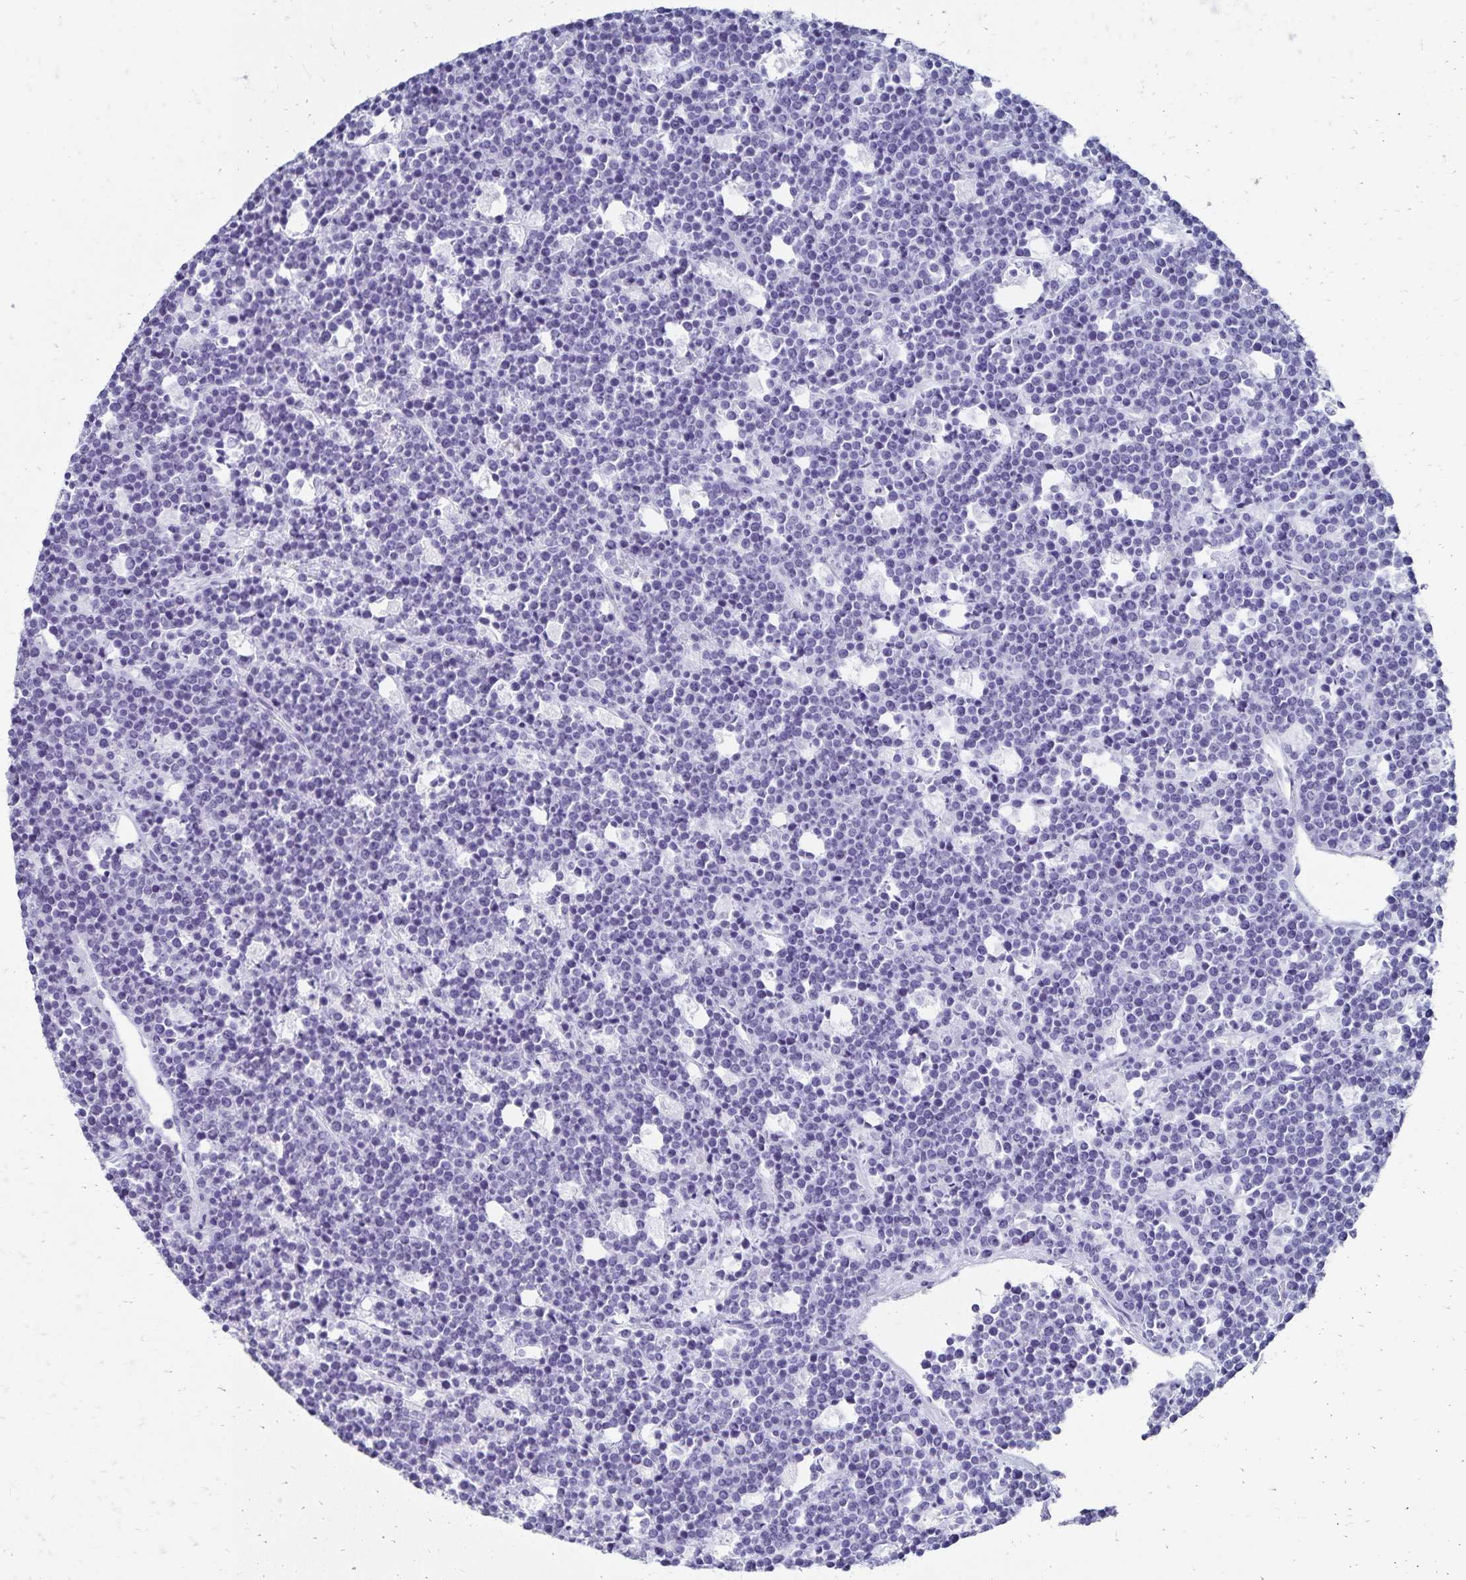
{"staining": {"intensity": "negative", "quantity": "none", "location": "none"}, "tissue": "lymphoma", "cell_type": "Tumor cells", "image_type": "cancer", "snomed": [{"axis": "morphology", "description": "Malignant lymphoma, non-Hodgkin's type, High grade"}, {"axis": "topography", "description": "Ovary"}], "caption": "Human lymphoma stained for a protein using immunohistochemistry shows no staining in tumor cells.", "gene": "GIP", "patient": {"sex": "female", "age": 56}}